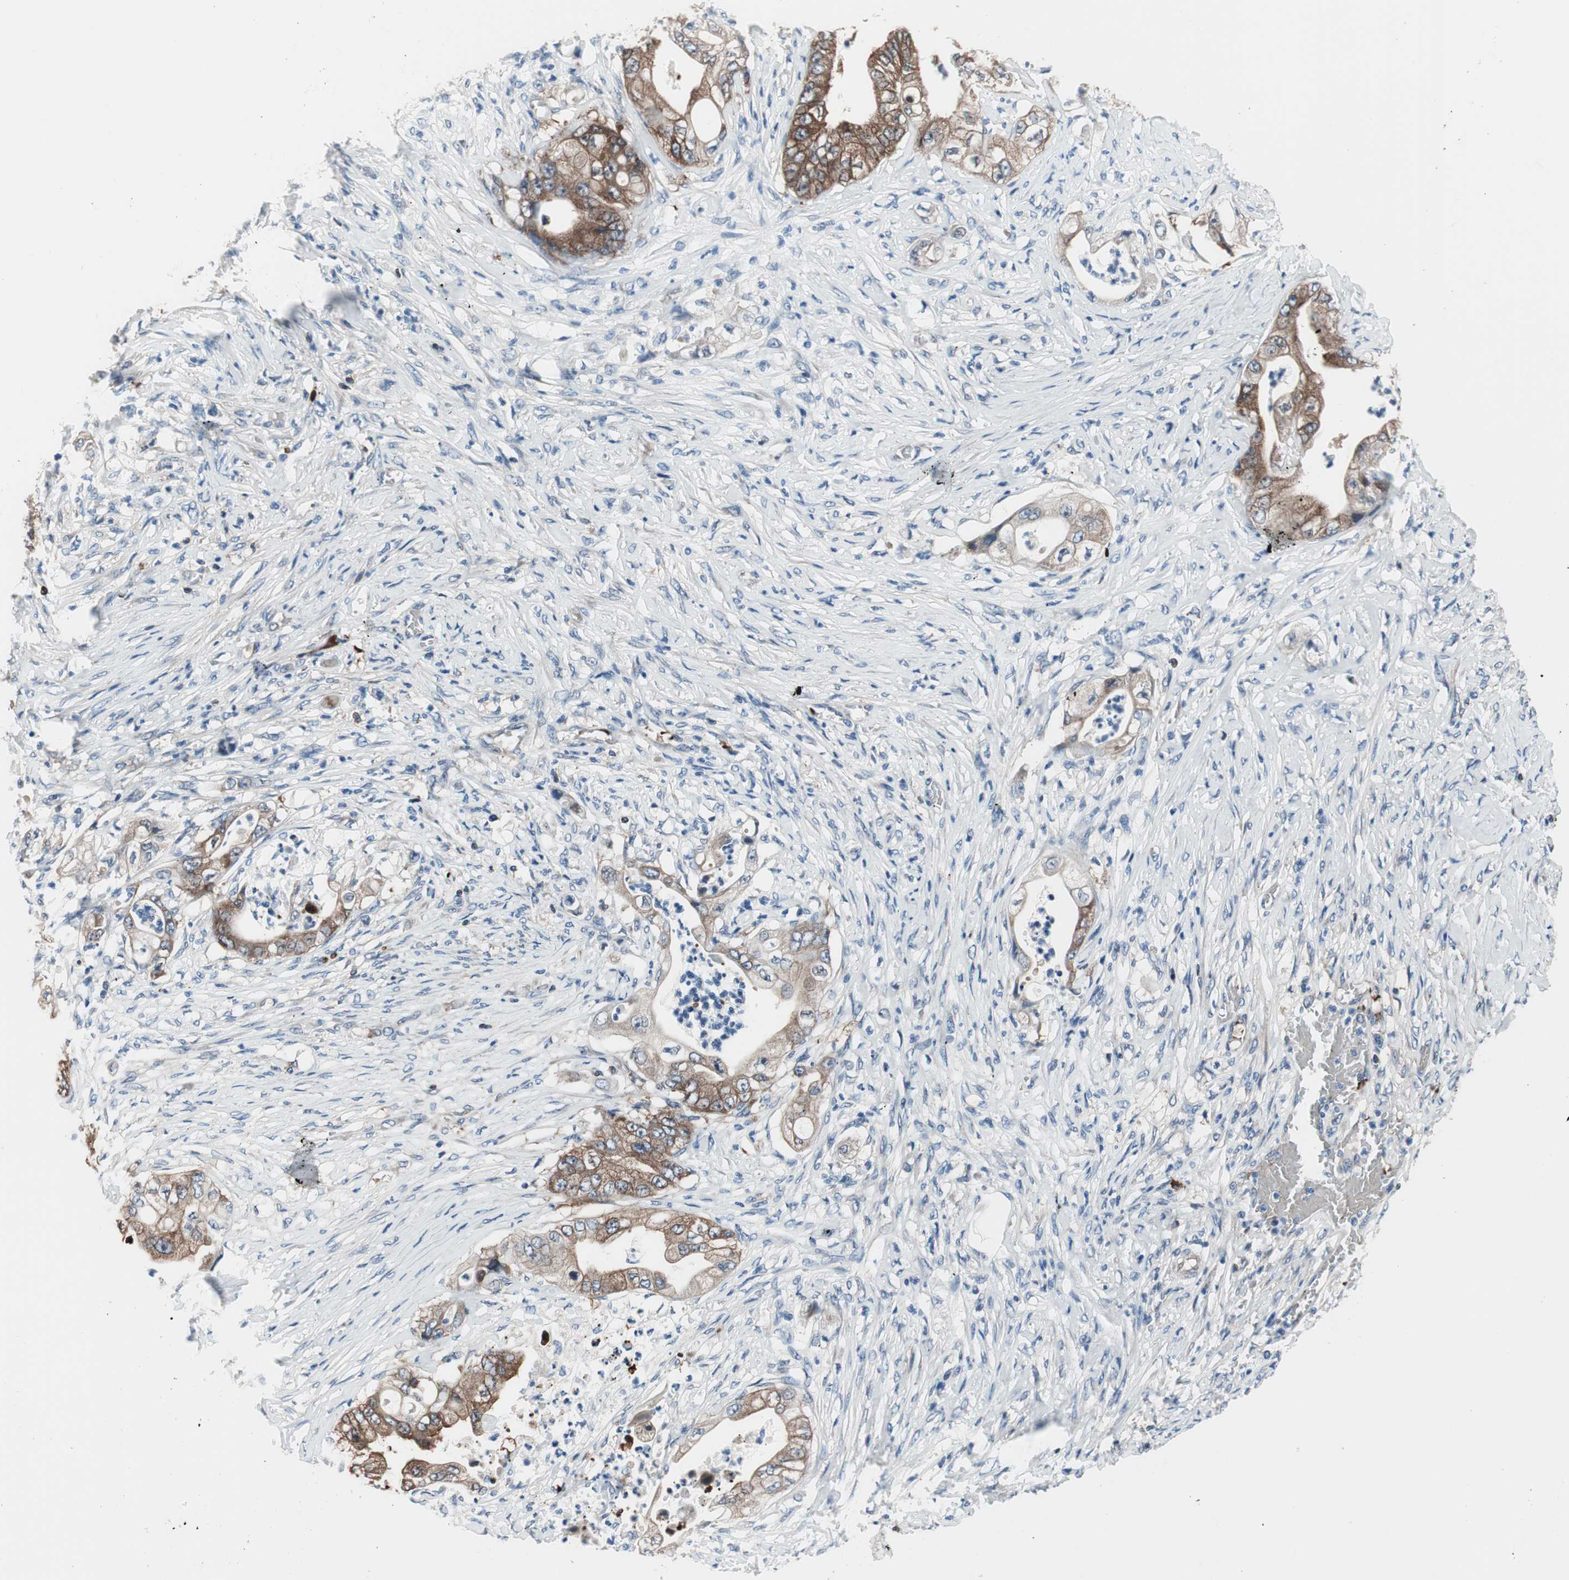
{"staining": {"intensity": "strong", "quantity": ">75%", "location": "cytoplasmic/membranous"}, "tissue": "stomach cancer", "cell_type": "Tumor cells", "image_type": "cancer", "snomed": [{"axis": "morphology", "description": "Adenocarcinoma, NOS"}, {"axis": "topography", "description": "Stomach"}], "caption": "Protein analysis of stomach adenocarcinoma tissue displays strong cytoplasmic/membranous staining in about >75% of tumor cells.", "gene": "PRDX2", "patient": {"sex": "female", "age": 73}}